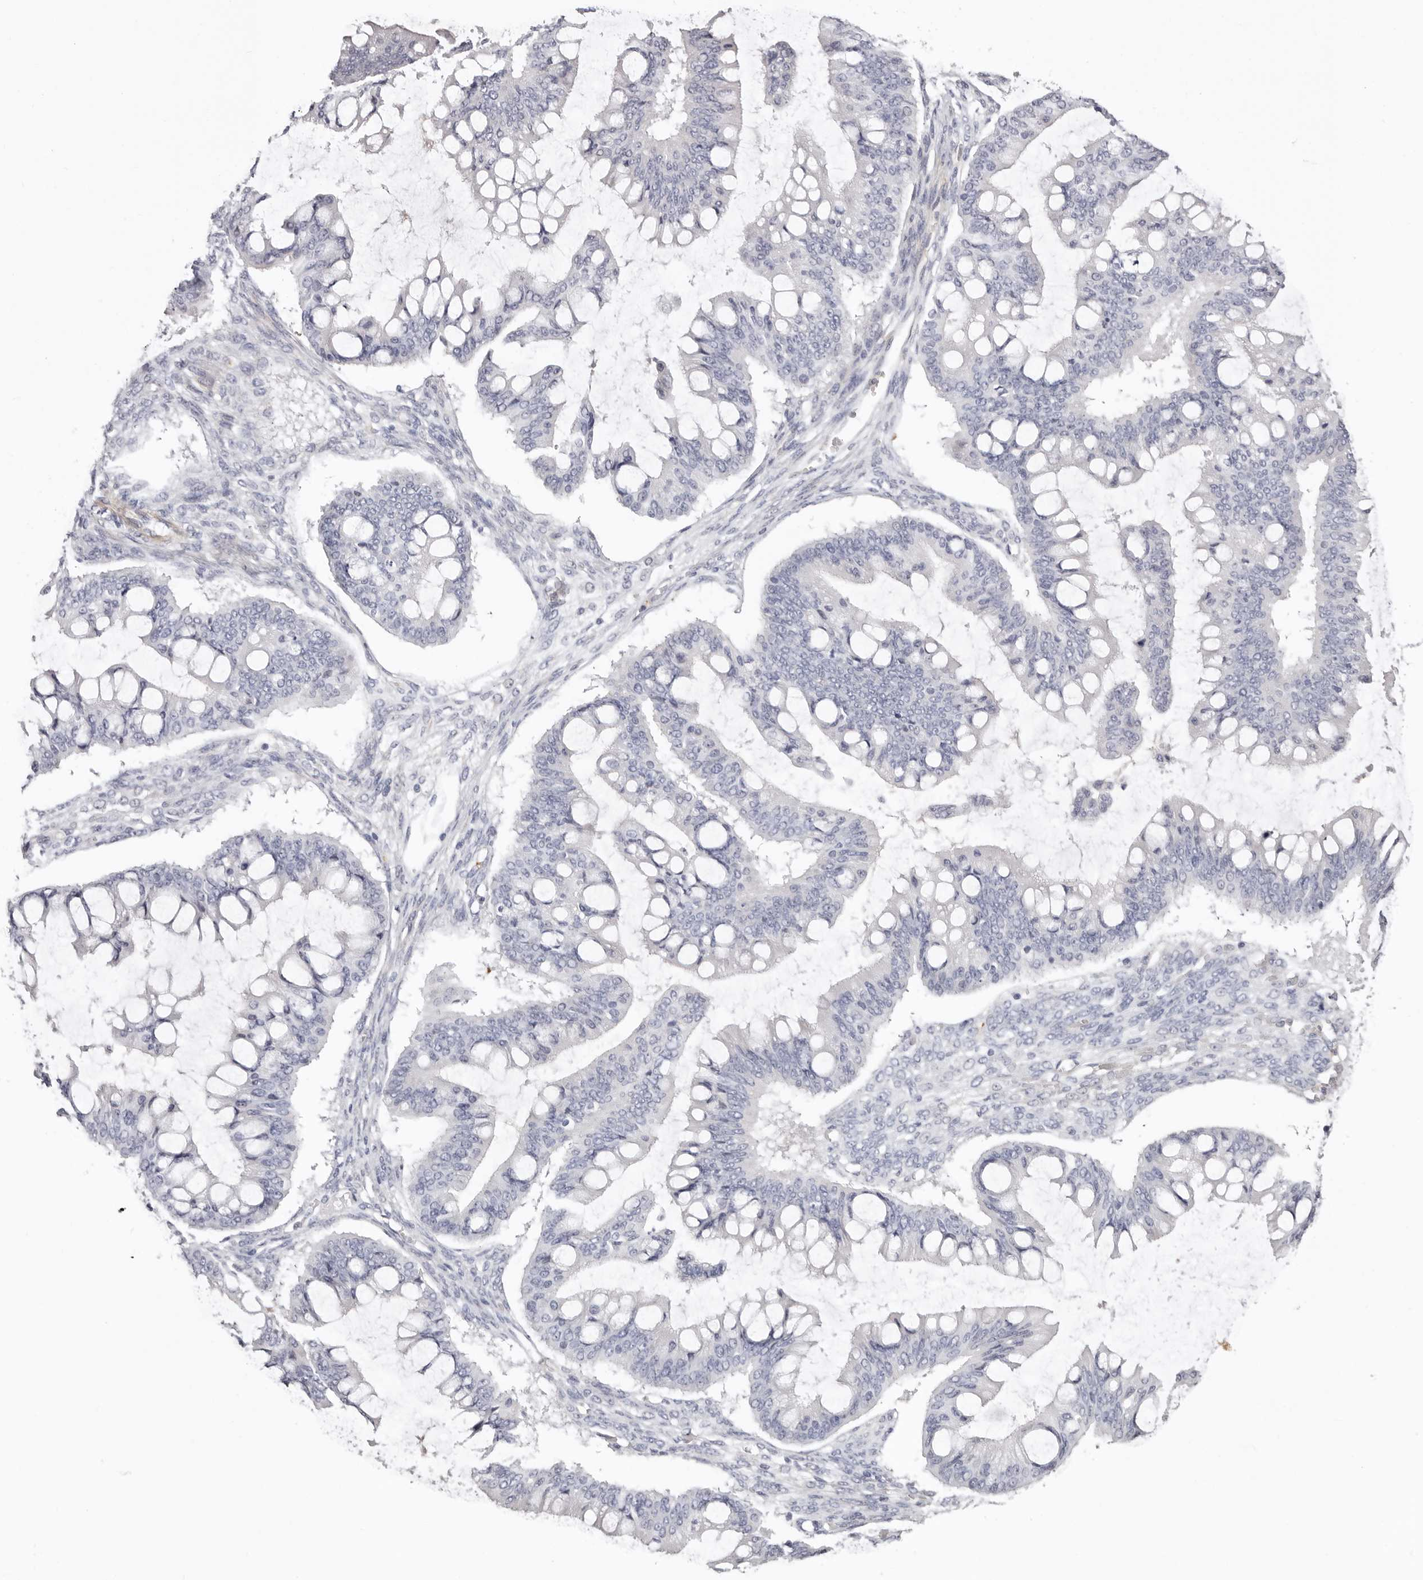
{"staining": {"intensity": "negative", "quantity": "none", "location": "none"}, "tissue": "ovarian cancer", "cell_type": "Tumor cells", "image_type": "cancer", "snomed": [{"axis": "morphology", "description": "Cystadenocarcinoma, mucinous, NOS"}, {"axis": "topography", "description": "Ovary"}], "caption": "This is an immunohistochemistry histopathology image of human mucinous cystadenocarcinoma (ovarian). There is no expression in tumor cells.", "gene": "PKDCC", "patient": {"sex": "female", "age": 73}}